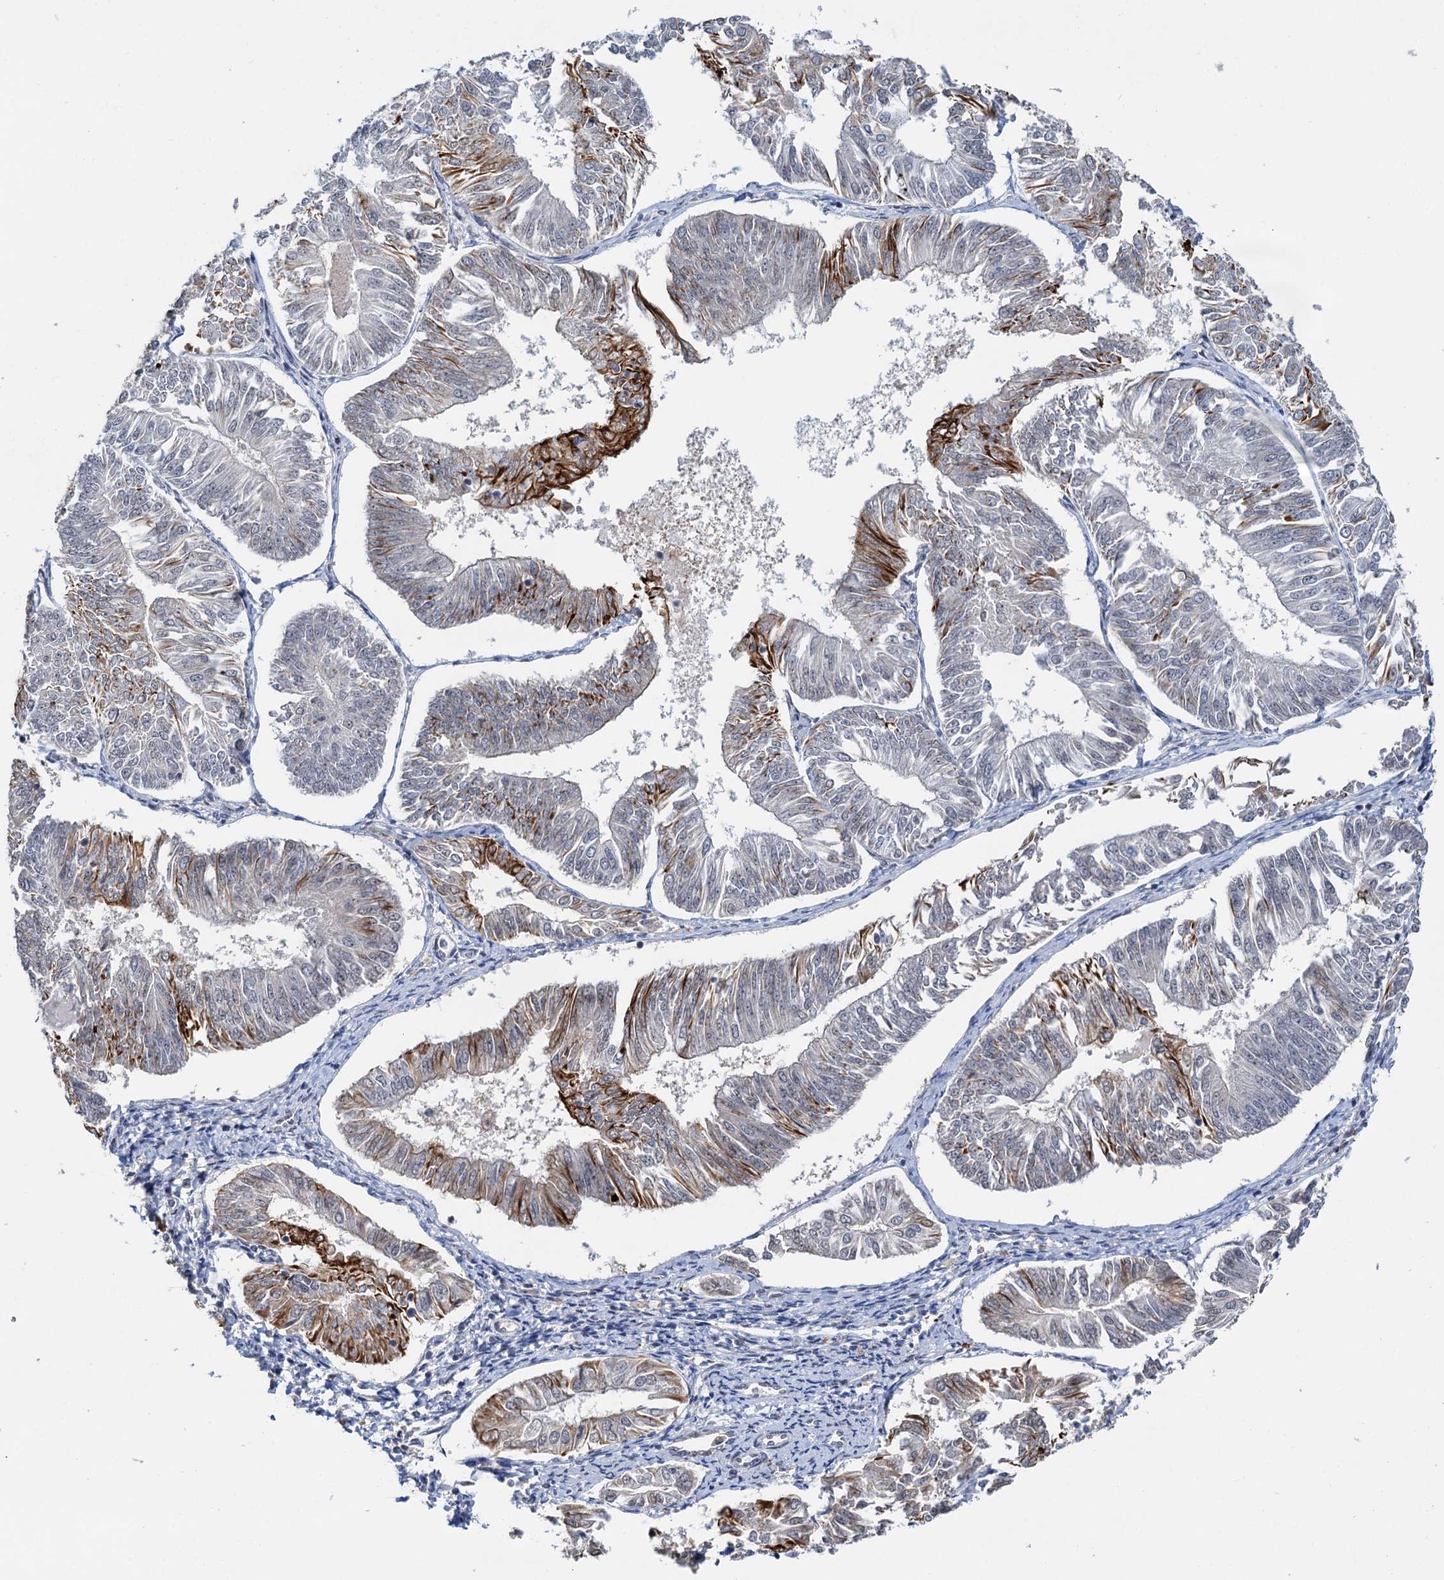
{"staining": {"intensity": "moderate", "quantity": "<25%", "location": "nuclear"}, "tissue": "endometrial cancer", "cell_type": "Tumor cells", "image_type": "cancer", "snomed": [{"axis": "morphology", "description": "Adenocarcinoma, NOS"}, {"axis": "topography", "description": "Endometrium"}], "caption": "Protein expression analysis of adenocarcinoma (endometrial) reveals moderate nuclear expression in approximately <25% of tumor cells. (IHC, brightfield microscopy, high magnification).", "gene": "NAT10", "patient": {"sex": "female", "age": 58}}